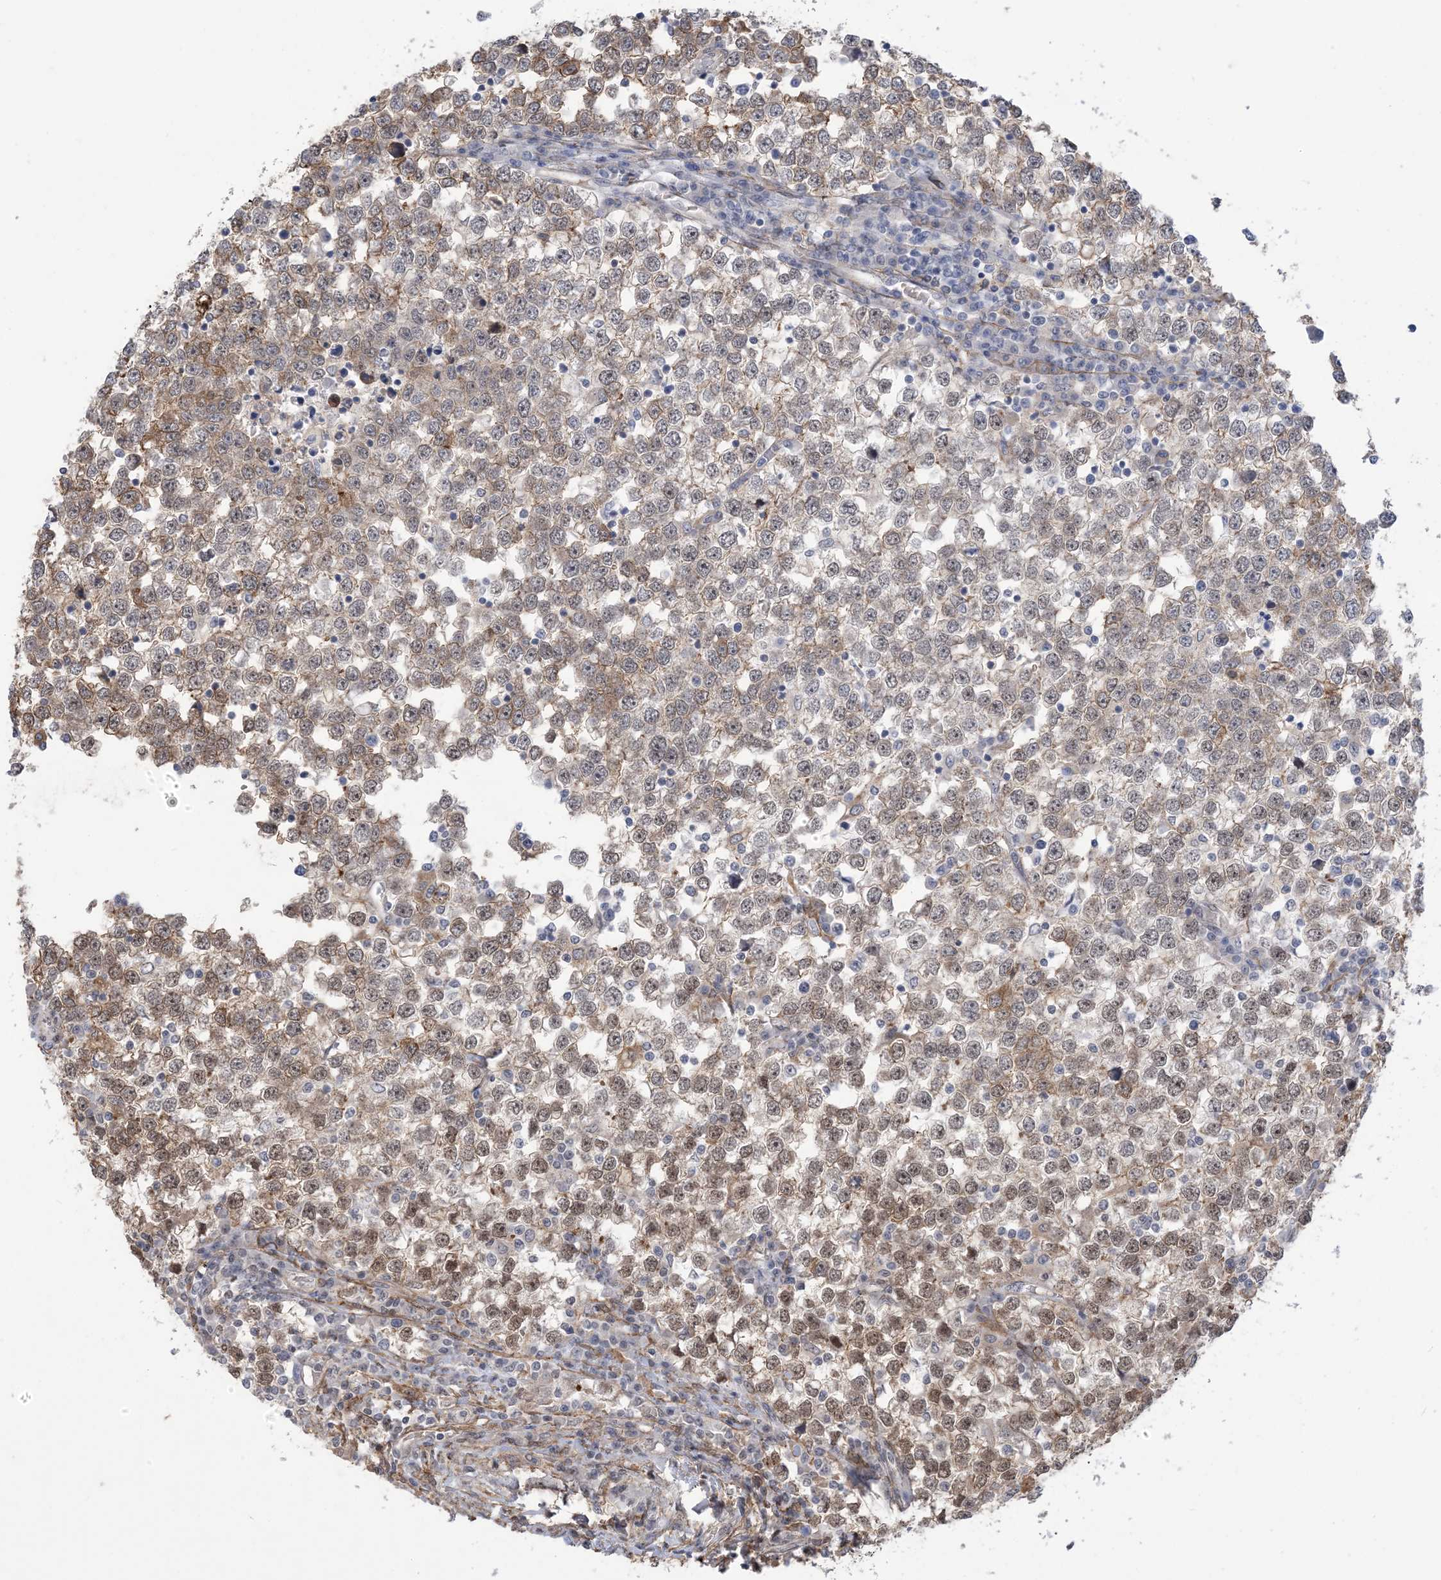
{"staining": {"intensity": "moderate", "quantity": "25%-75%", "location": "nuclear"}, "tissue": "testis cancer", "cell_type": "Tumor cells", "image_type": "cancer", "snomed": [{"axis": "morphology", "description": "Seminoma, NOS"}, {"axis": "topography", "description": "Testis"}], "caption": "This image exhibits immunohistochemistry (IHC) staining of human testis cancer (seminoma), with medium moderate nuclear expression in about 25%-75% of tumor cells.", "gene": "ZNF8", "patient": {"sex": "male", "age": 65}}